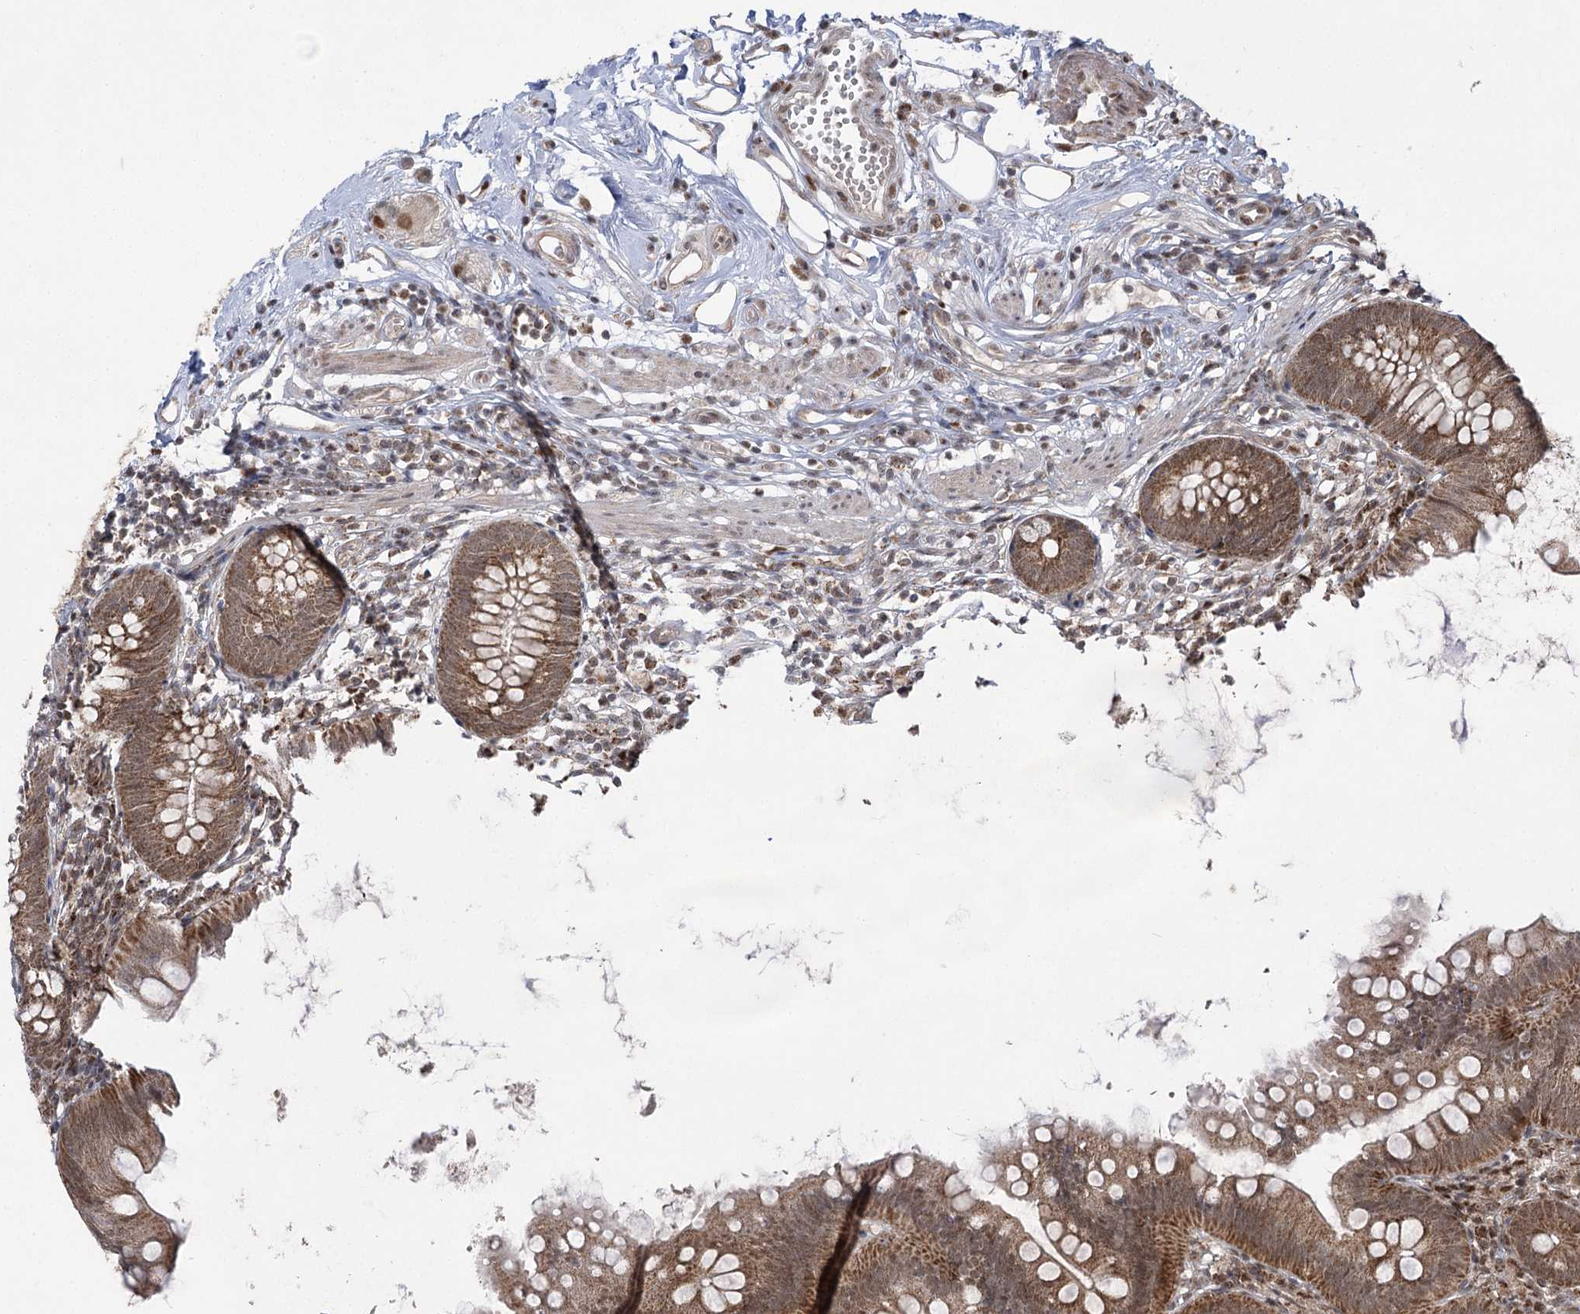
{"staining": {"intensity": "strong", "quantity": ">75%", "location": "cytoplasmic/membranous"}, "tissue": "appendix", "cell_type": "Glandular cells", "image_type": "normal", "snomed": [{"axis": "morphology", "description": "Normal tissue, NOS"}, {"axis": "topography", "description": "Appendix"}], "caption": "A high-resolution image shows immunohistochemistry staining of benign appendix, which reveals strong cytoplasmic/membranous expression in about >75% of glandular cells.", "gene": "SLC4A1AP", "patient": {"sex": "female", "age": 62}}